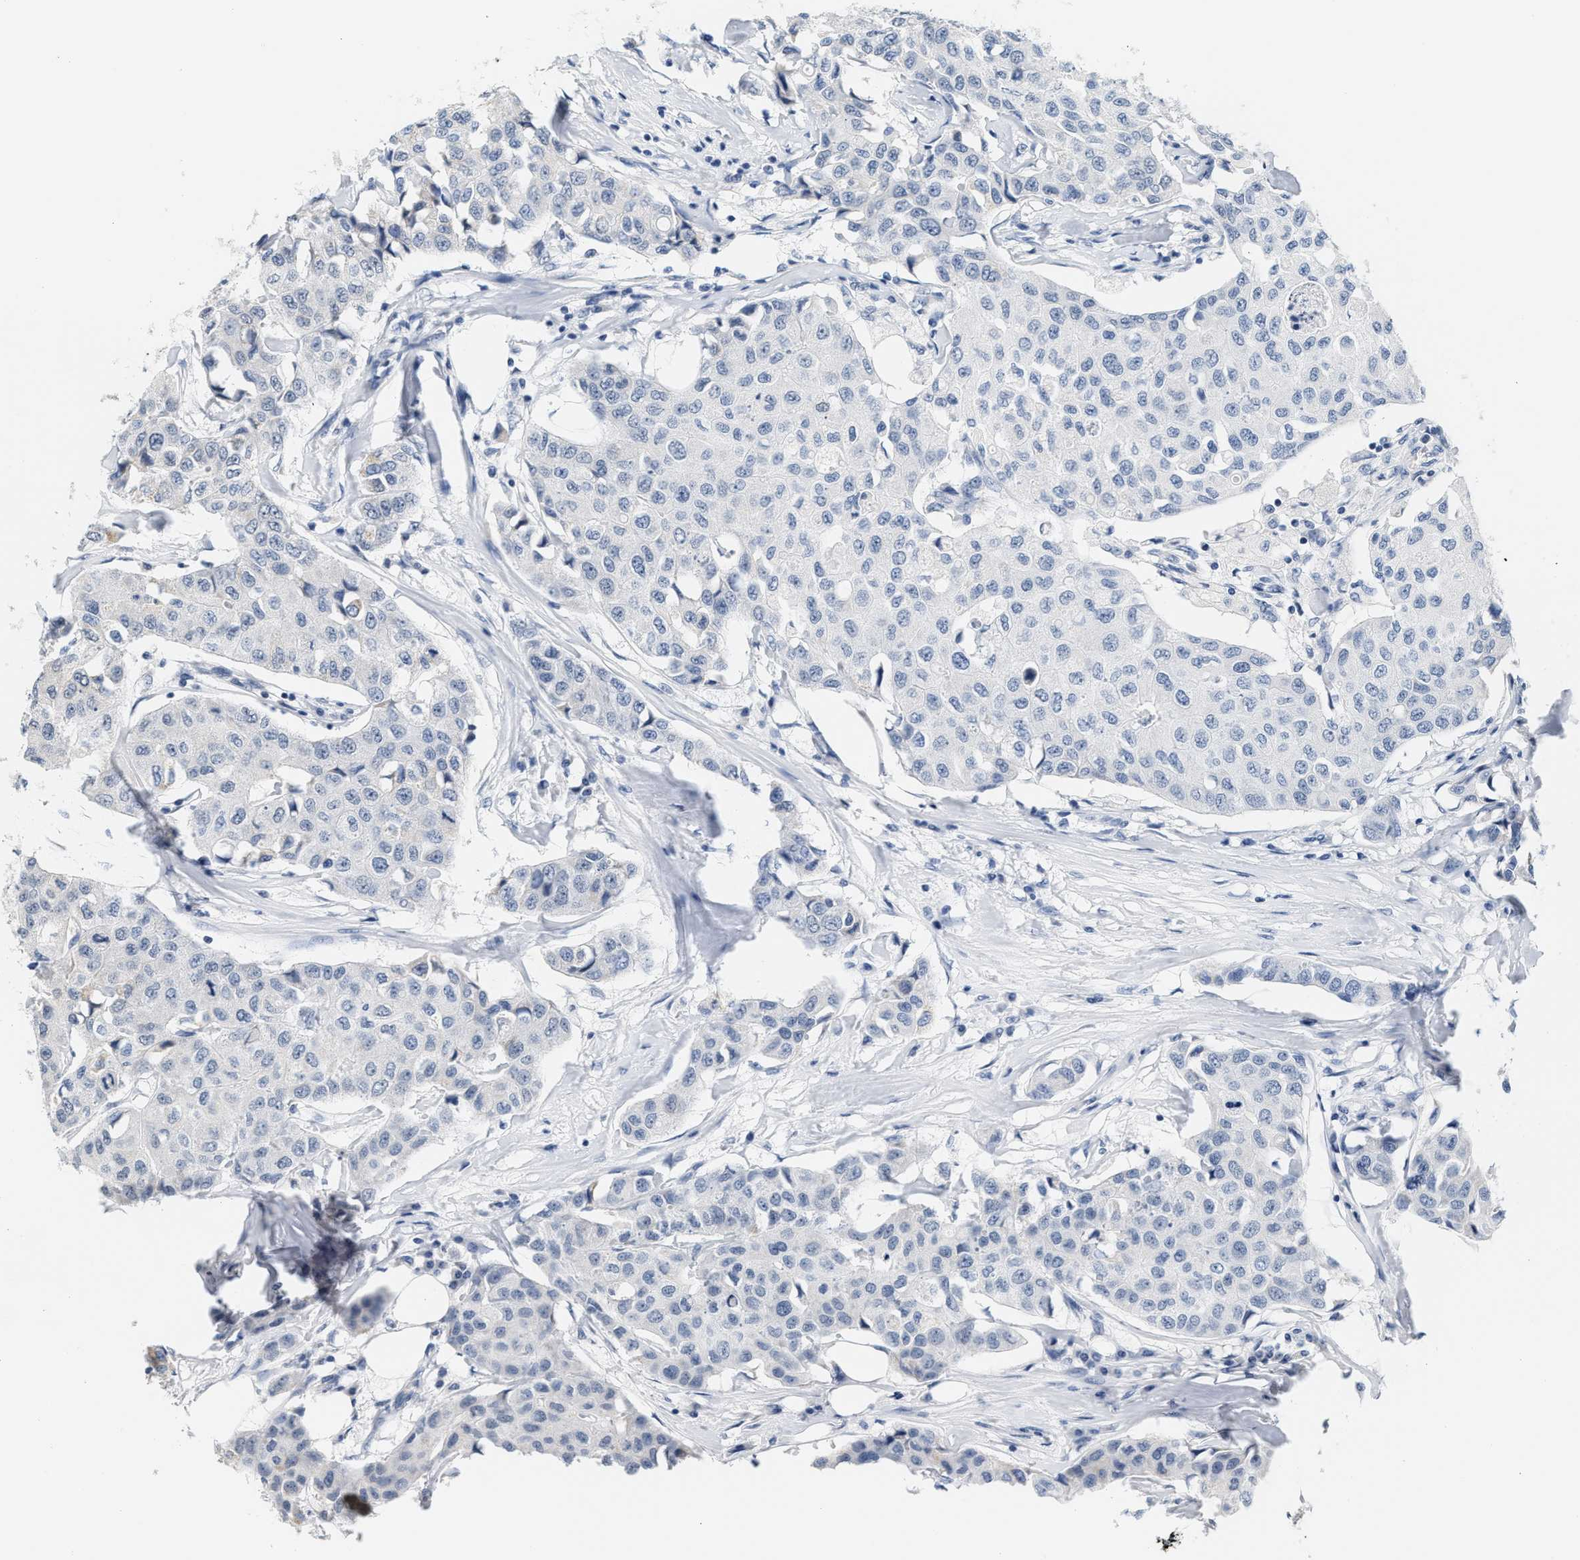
{"staining": {"intensity": "negative", "quantity": "none", "location": "none"}, "tissue": "breast cancer", "cell_type": "Tumor cells", "image_type": "cancer", "snomed": [{"axis": "morphology", "description": "Duct carcinoma"}, {"axis": "topography", "description": "Breast"}], "caption": "Infiltrating ductal carcinoma (breast) stained for a protein using IHC displays no expression tumor cells.", "gene": "GIGYF1", "patient": {"sex": "female", "age": 80}}